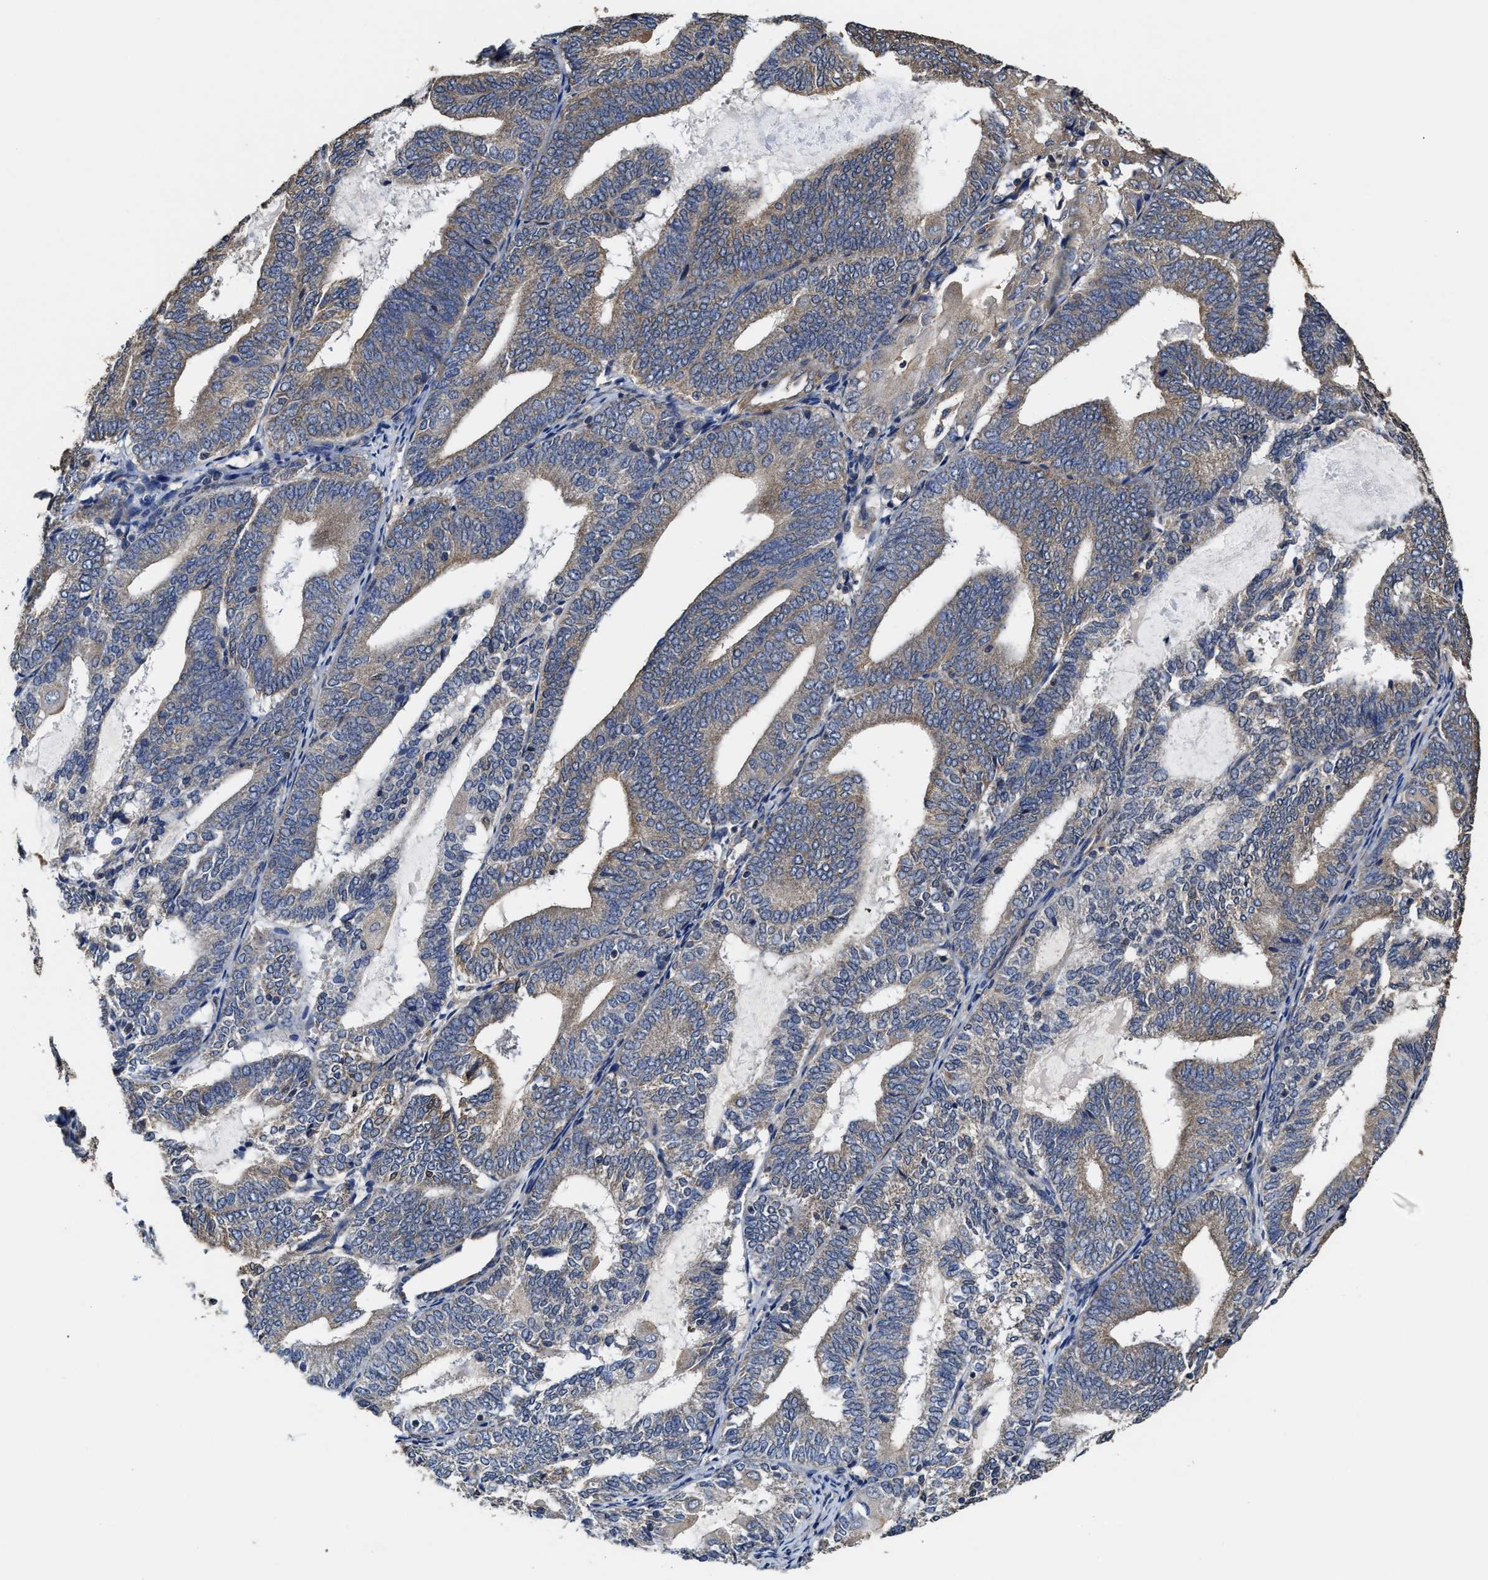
{"staining": {"intensity": "weak", "quantity": "<25%", "location": "cytoplasmic/membranous"}, "tissue": "endometrial cancer", "cell_type": "Tumor cells", "image_type": "cancer", "snomed": [{"axis": "morphology", "description": "Adenocarcinoma, NOS"}, {"axis": "topography", "description": "Endometrium"}], "caption": "IHC of human adenocarcinoma (endometrial) shows no positivity in tumor cells. (DAB (3,3'-diaminobenzidine) immunohistochemistry with hematoxylin counter stain).", "gene": "SFXN4", "patient": {"sex": "female", "age": 81}}